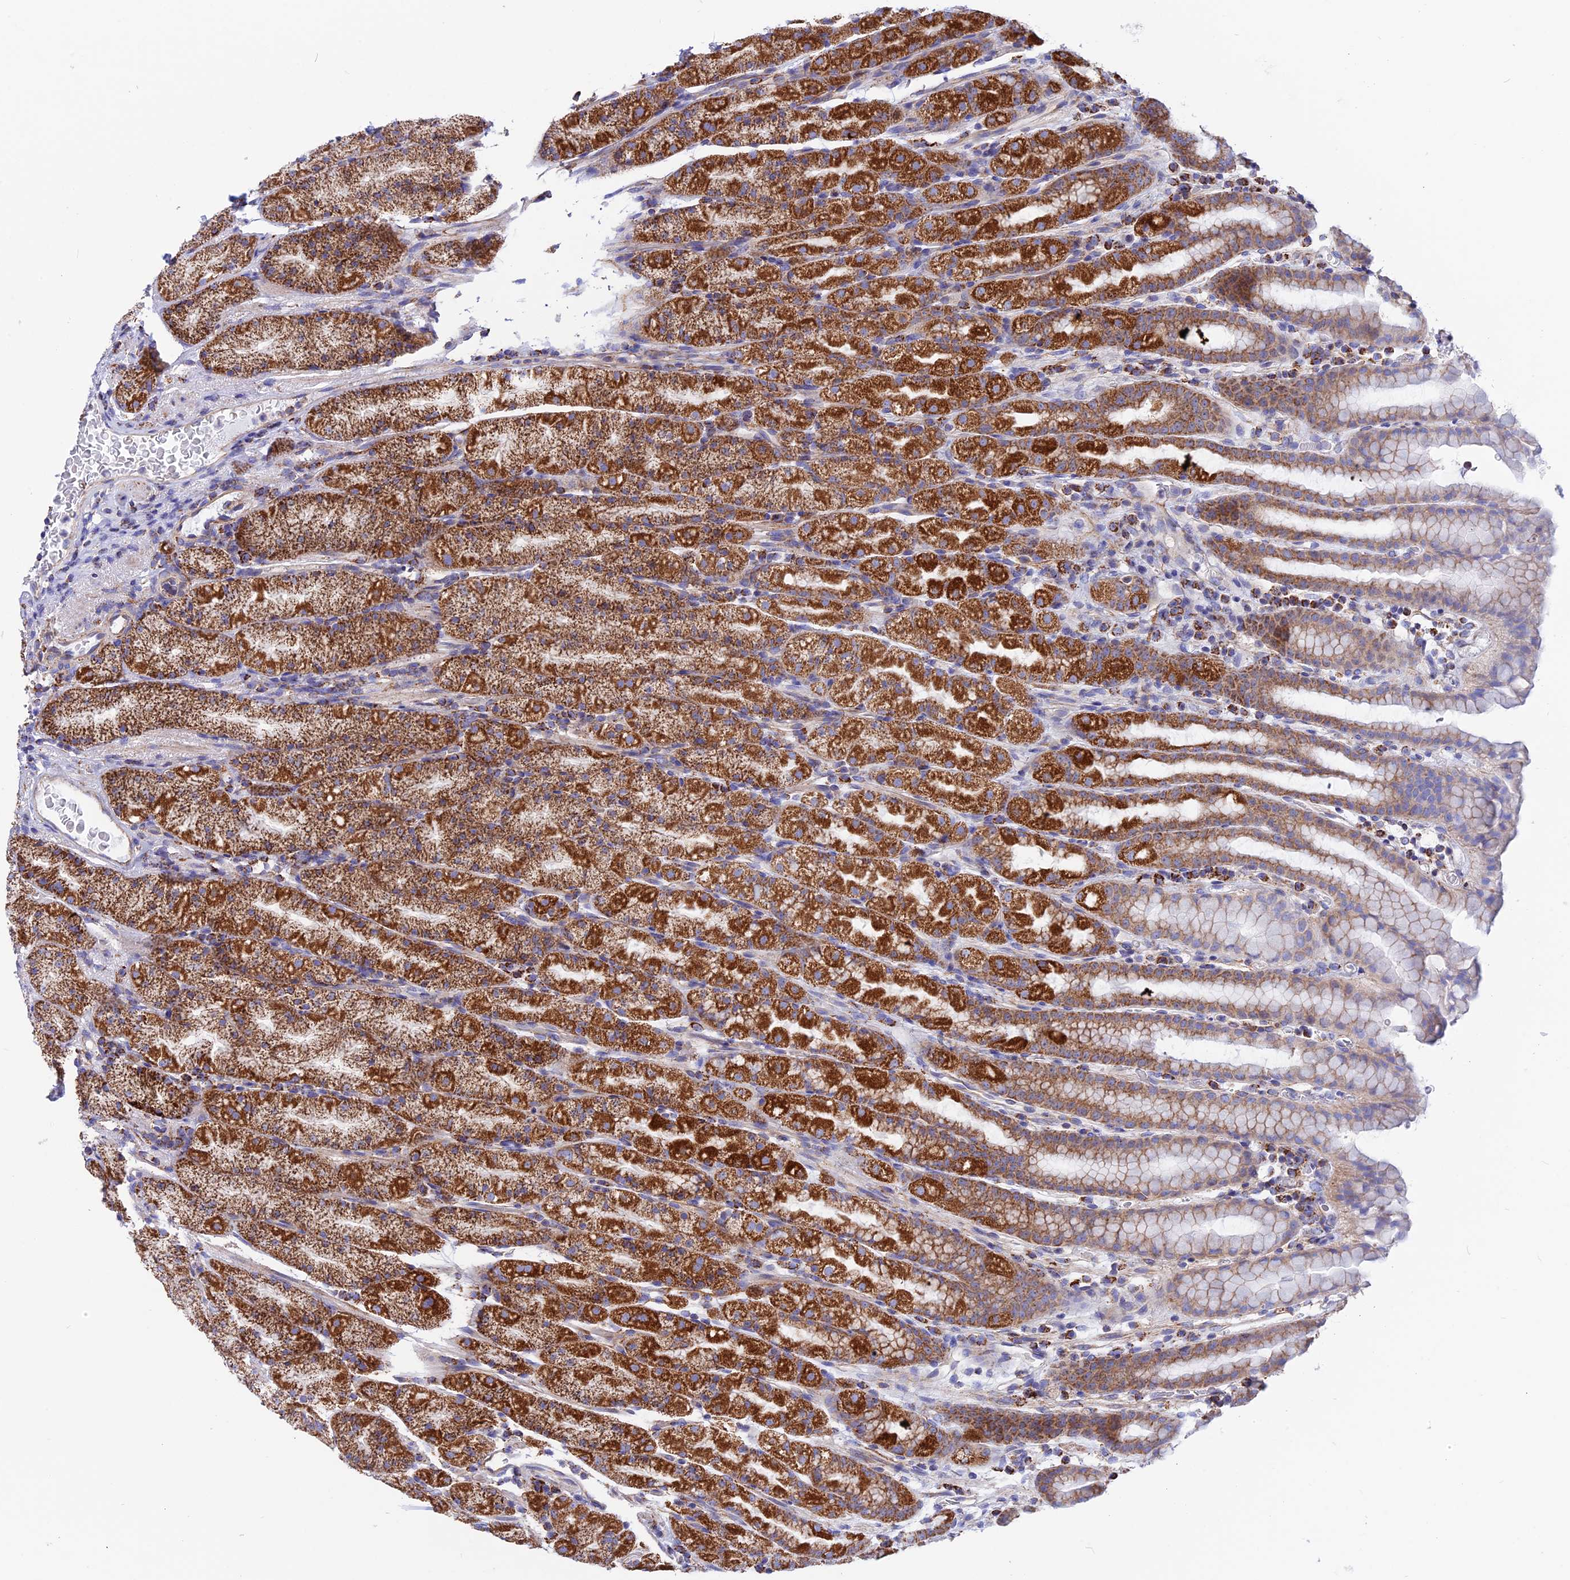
{"staining": {"intensity": "strong", "quantity": ">75%", "location": "cytoplasmic/membranous"}, "tissue": "stomach", "cell_type": "Glandular cells", "image_type": "normal", "snomed": [{"axis": "morphology", "description": "Normal tissue, NOS"}, {"axis": "topography", "description": "Stomach, upper"}, {"axis": "topography", "description": "Stomach, lower"}, {"axis": "topography", "description": "Small intestine"}], "caption": "The image demonstrates staining of unremarkable stomach, revealing strong cytoplasmic/membranous protein expression (brown color) within glandular cells.", "gene": "GCDH", "patient": {"sex": "male", "age": 68}}